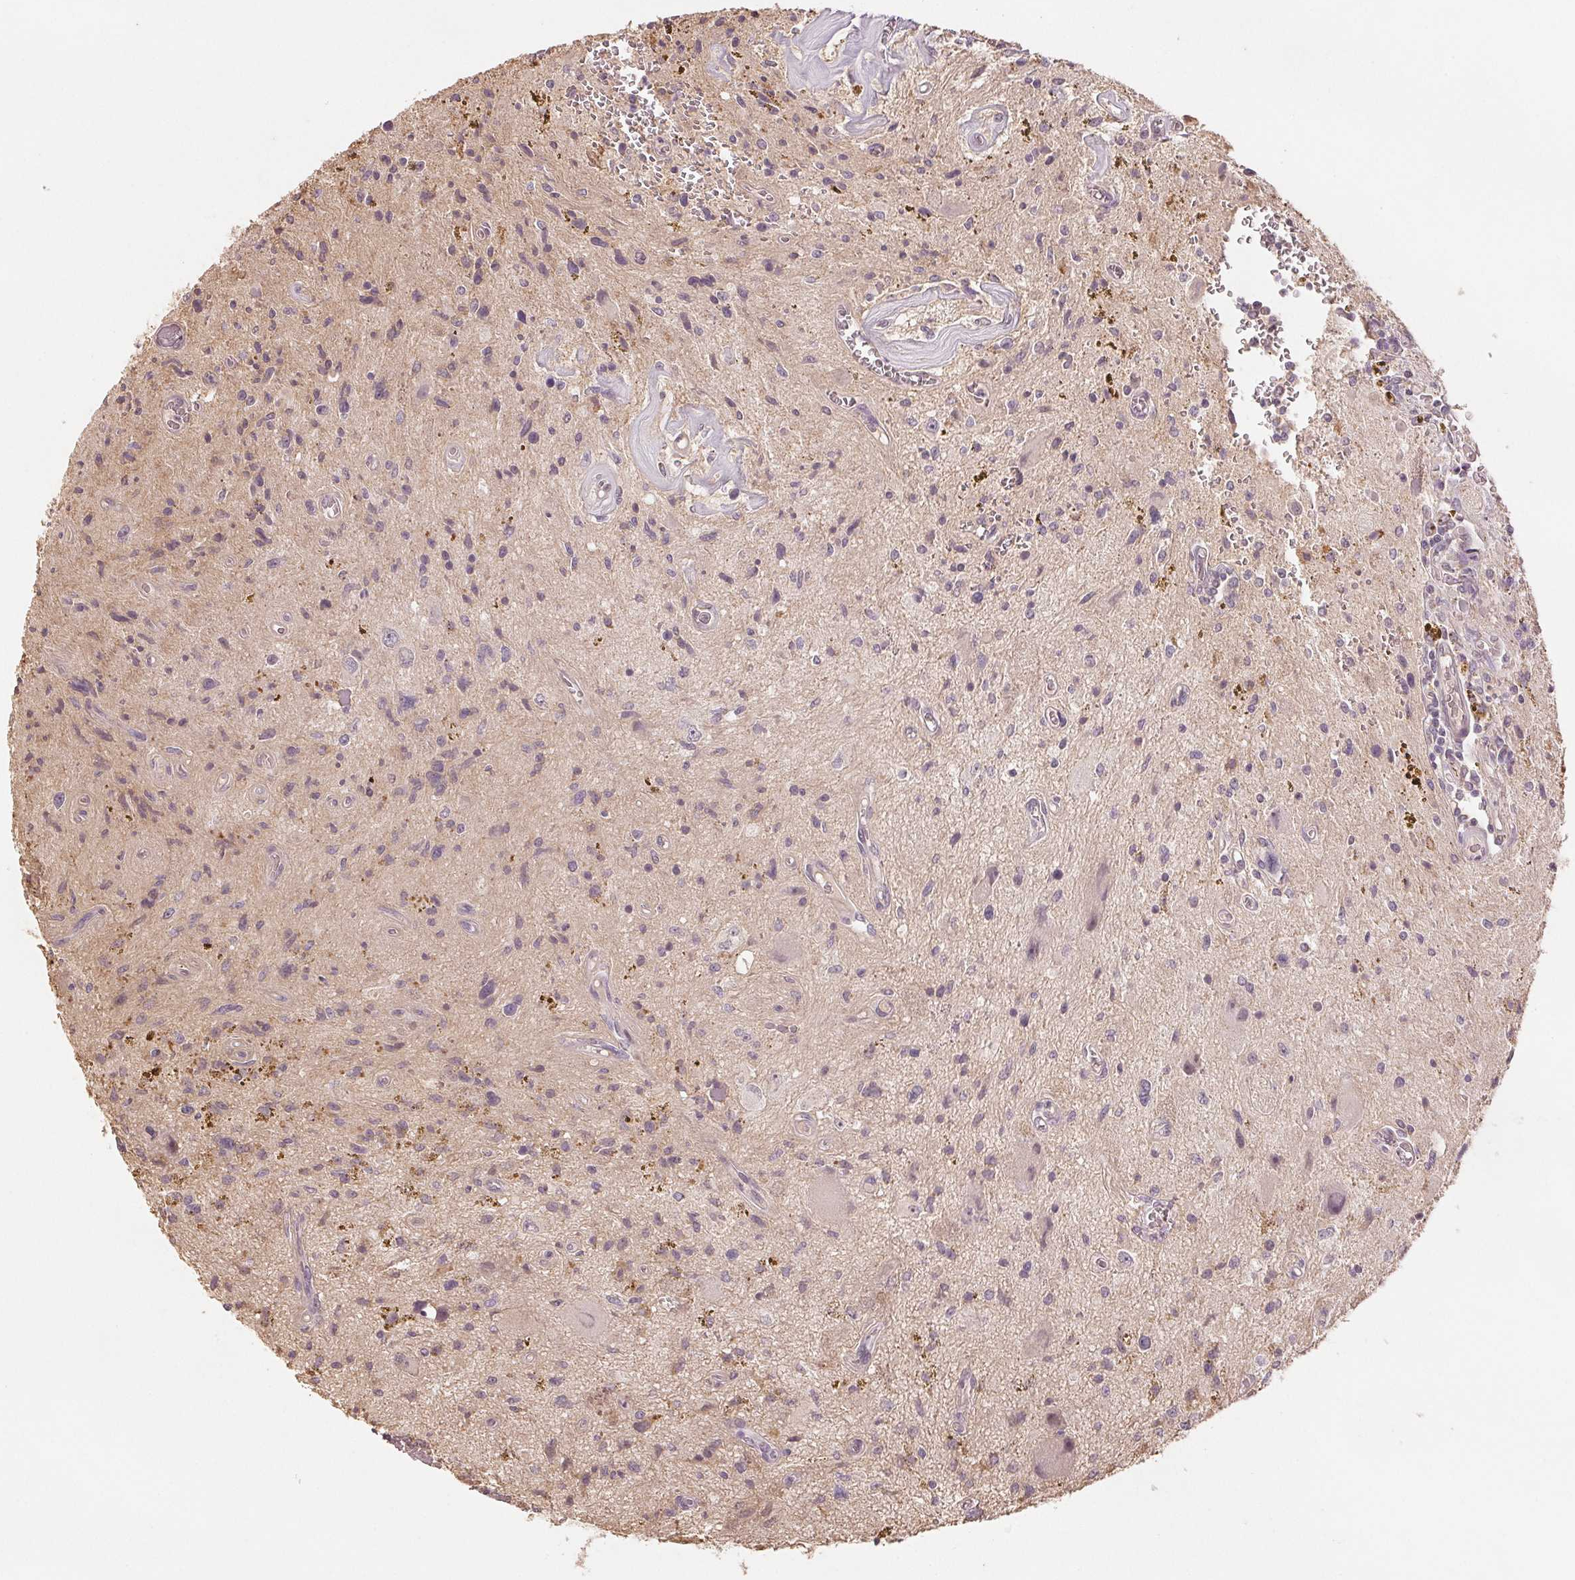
{"staining": {"intensity": "negative", "quantity": "none", "location": "none"}, "tissue": "glioma", "cell_type": "Tumor cells", "image_type": "cancer", "snomed": [{"axis": "morphology", "description": "Glioma, malignant, Low grade"}, {"axis": "topography", "description": "Cerebellum"}], "caption": "Immunohistochemical staining of human malignant glioma (low-grade) reveals no significant positivity in tumor cells. The staining is performed using DAB (3,3'-diaminobenzidine) brown chromogen with nuclei counter-stained in using hematoxylin.", "gene": "COX14", "patient": {"sex": "female", "age": 14}}